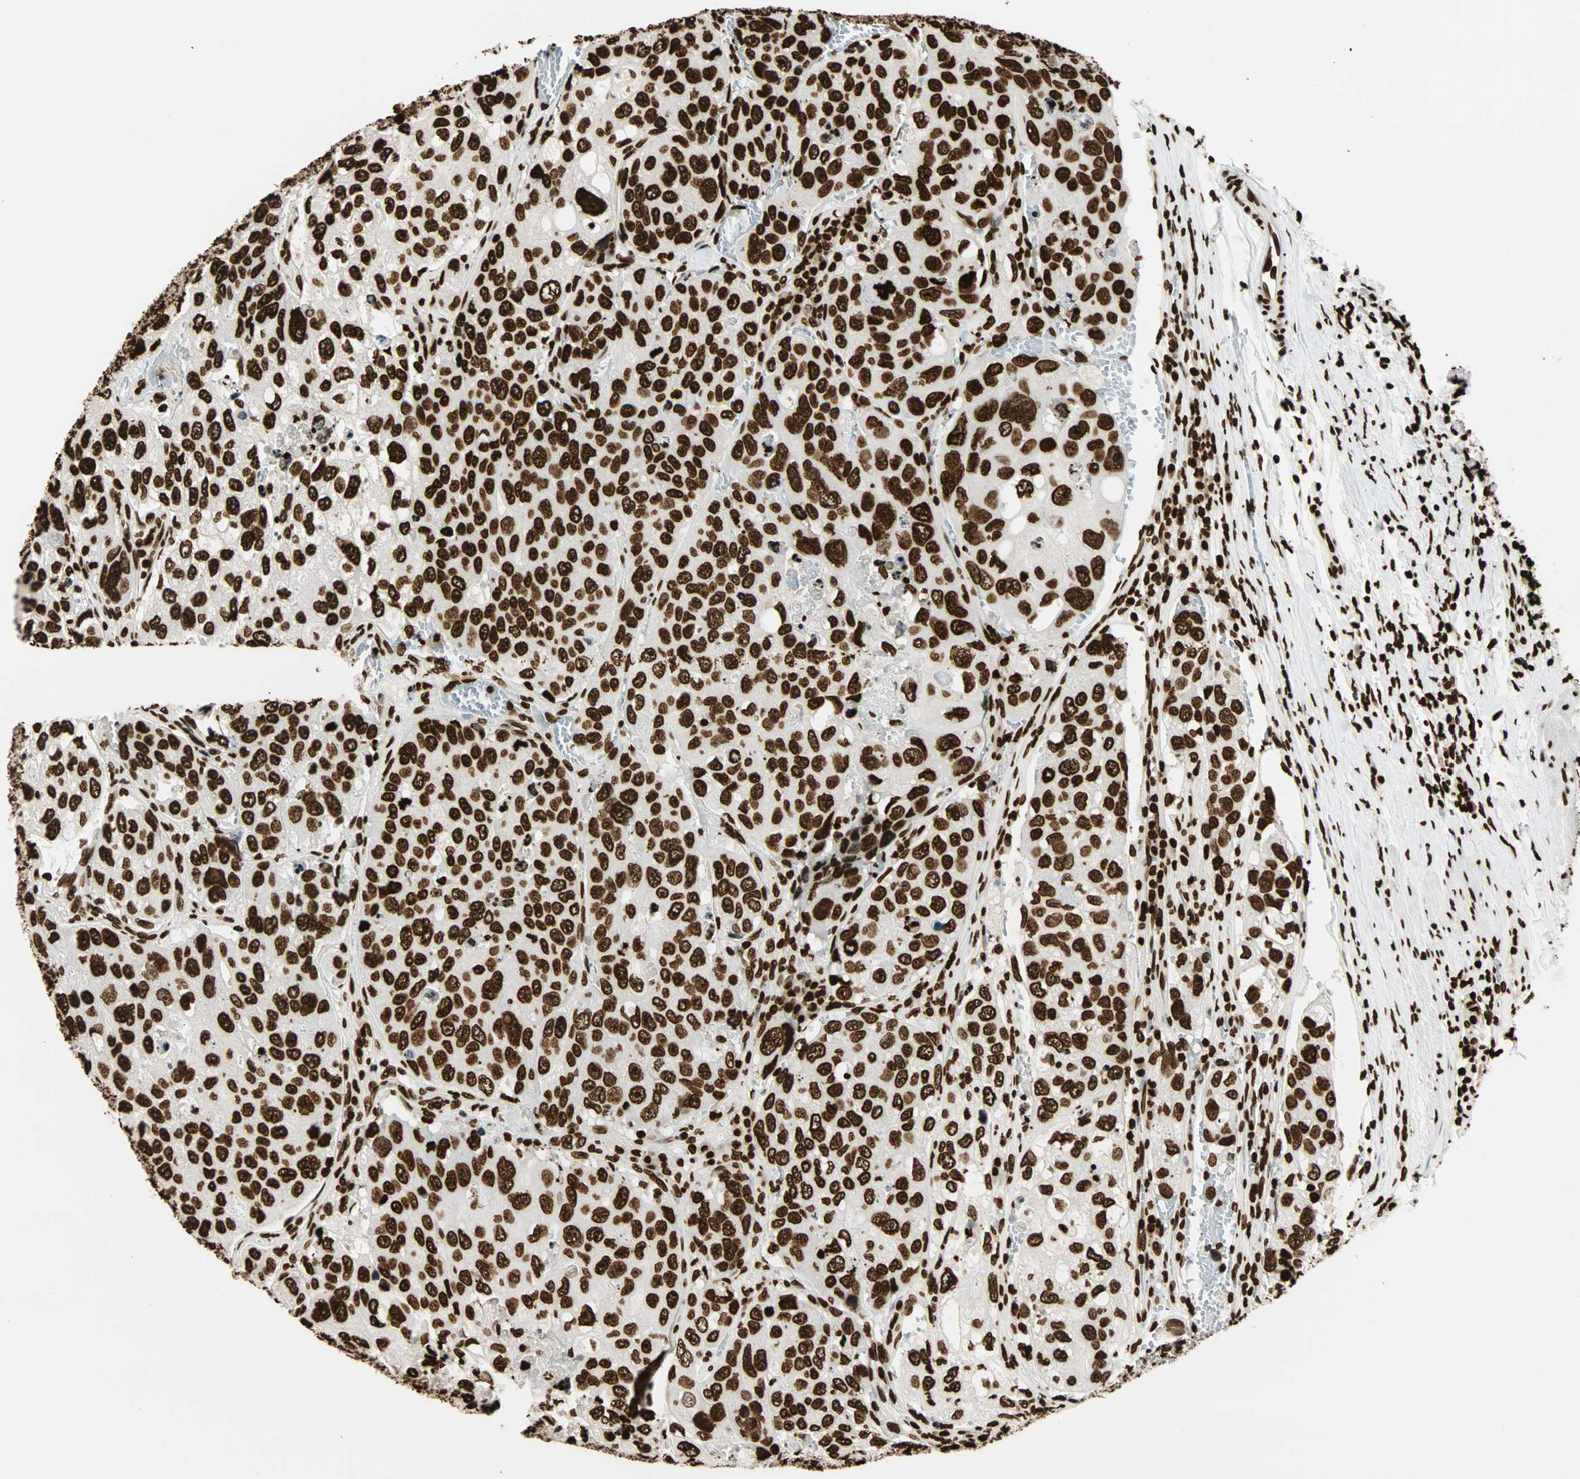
{"staining": {"intensity": "strong", "quantity": ">75%", "location": "nuclear"}, "tissue": "urothelial cancer", "cell_type": "Tumor cells", "image_type": "cancer", "snomed": [{"axis": "morphology", "description": "Urothelial carcinoma, High grade"}, {"axis": "topography", "description": "Lymph node"}, {"axis": "topography", "description": "Urinary bladder"}], "caption": "Urothelial carcinoma (high-grade) tissue reveals strong nuclear expression in approximately >75% of tumor cells, visualized by immunohistochemistry.", "gene": "GLI2", "patient": {"sex": "male", "age": 51}}